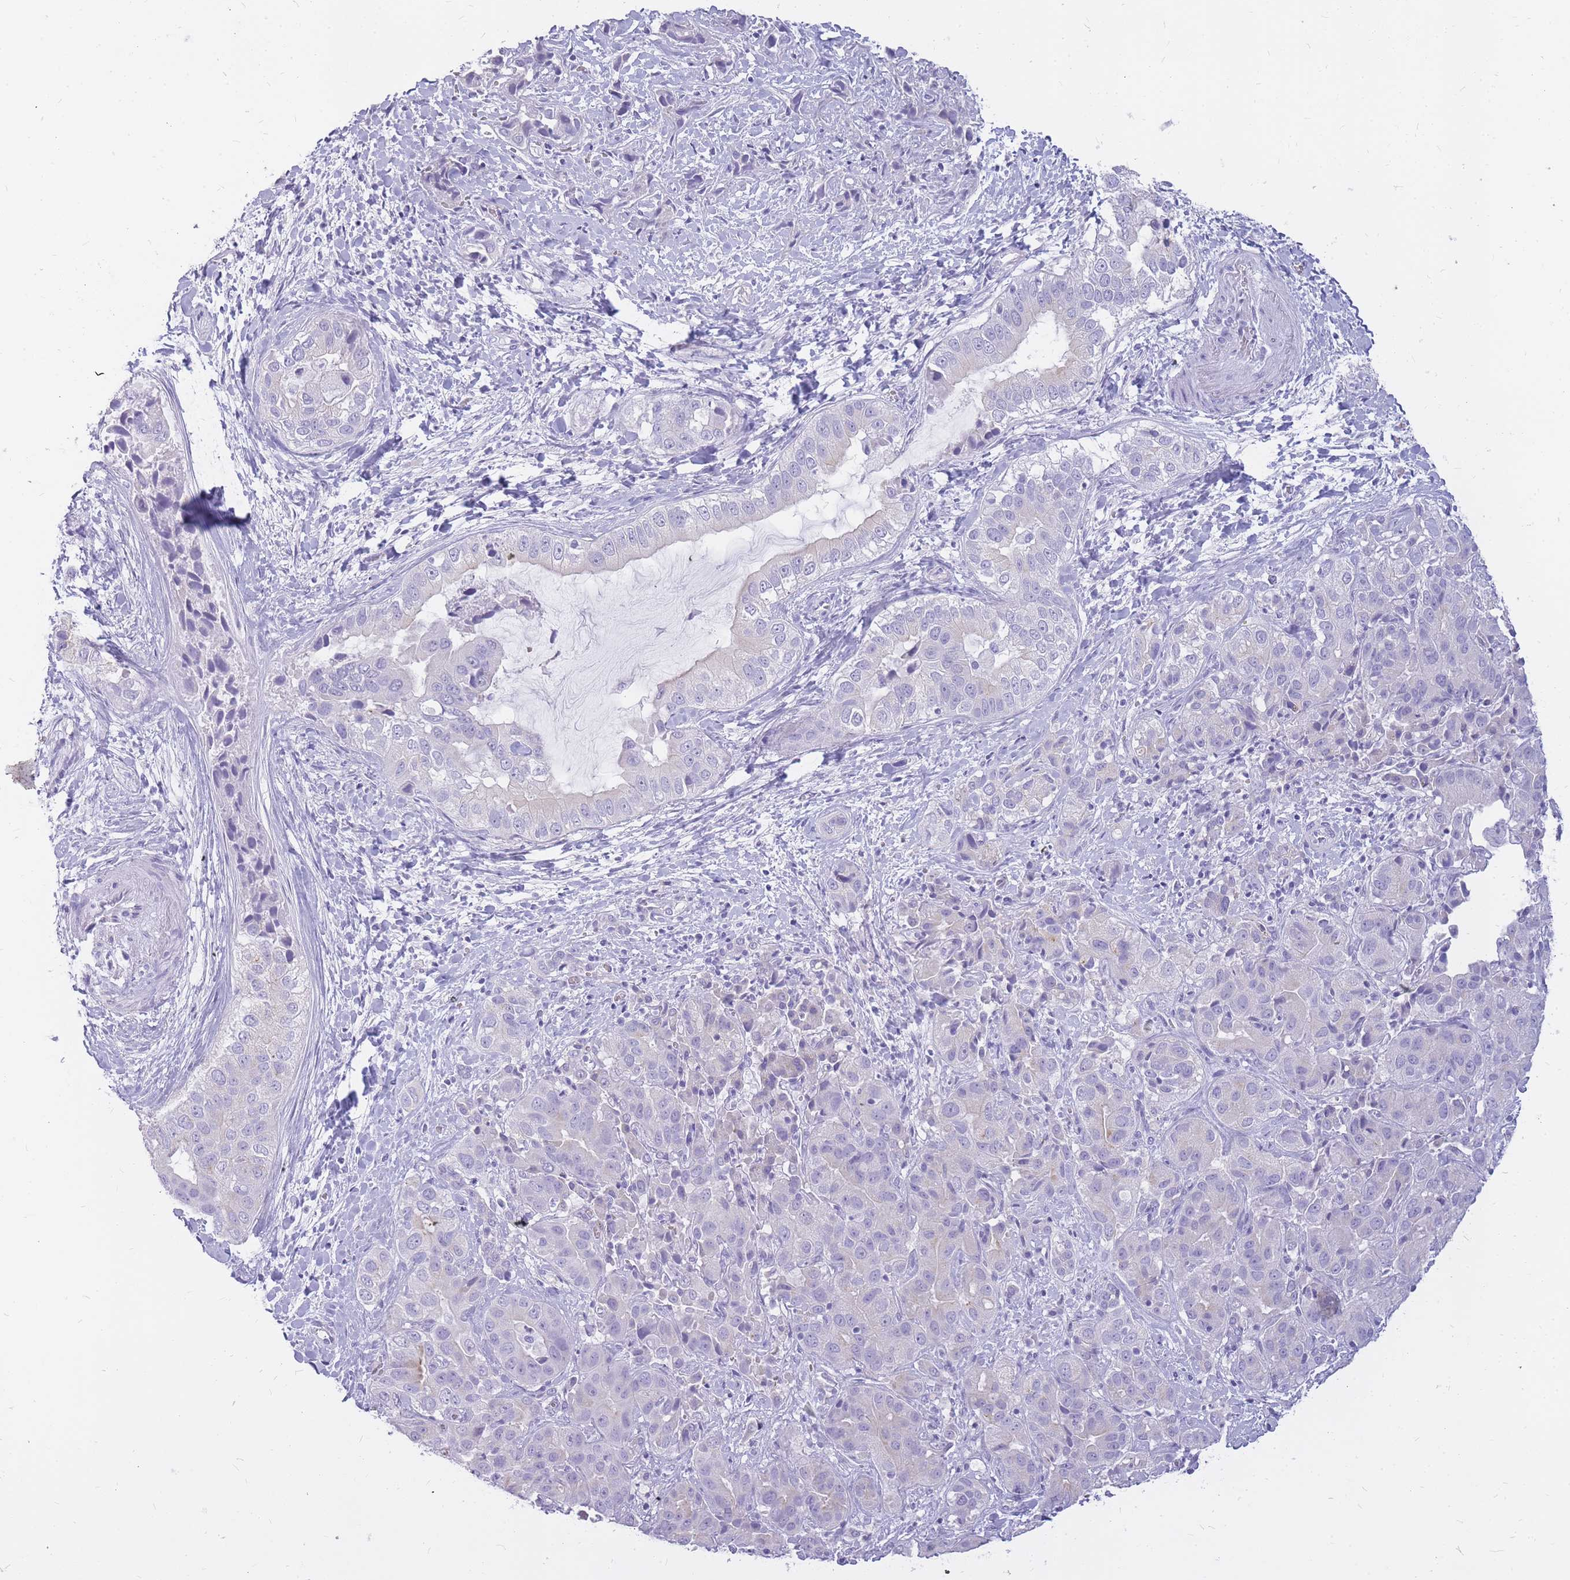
{"staining": {"intensity": "negative", "quantity": "none", "location": "none"}, "tissue": "liver cancer", "cell_type": "Tumor cells", "image_type": "cancer", "snomed": [{"axis": "morphology", "description": "Cholangiocarcinoma"}, {"axis": "topography", "description": "Liver"}], "caption": "Liver cholangiocarcinoma stained for a protein using immunohistochemistry (IHC) displays no staining tumor cells.", "gene": "INS", "patient": {"sex": "female", "age": 52}}